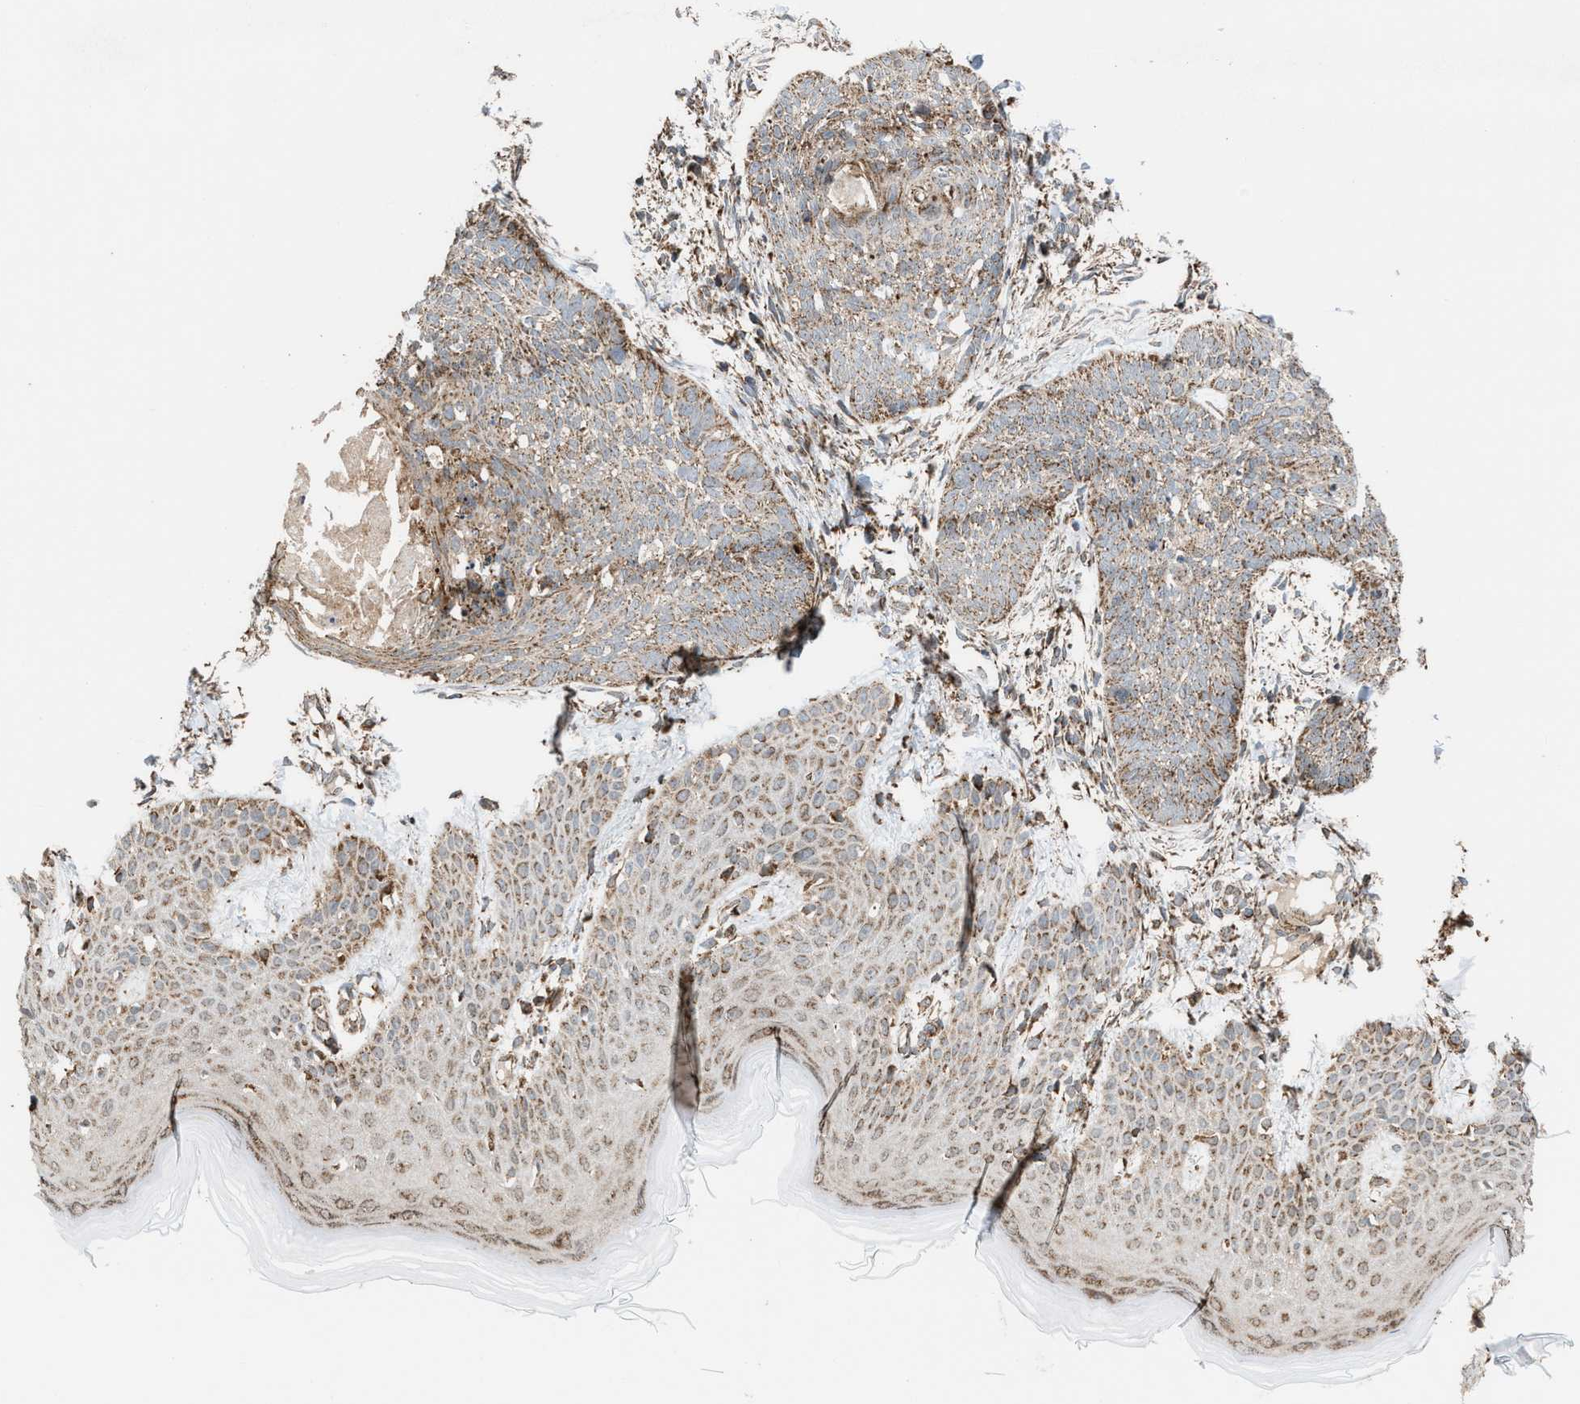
{"staining": {"intensity": "moderate", "quantity": ">75%", "location": "cytoplasmic/membranous"}, "tissue": "skin cancer", "cell_type": "Tumor cells", "image_type": "cancer", "snomed": [{"axis": "morphology", "description": "Basal cell carcinoma"}, {"axis": "topography", "description": "Skin"}], "caption": "IHC staining of basal cell carcinoma (skin), which exhibits medium levels of moderate cytoplasmic/membranous expression in about >75% of tumor cells indicating moderate cytoplasmic/membranous protein expression. The staining was performed using DAB (brown) for protein detection and nuclei were counterstained in hematoxylin (blue).", "gene": "SGSM2", "patient": {"sex": "female", "age": 59}}